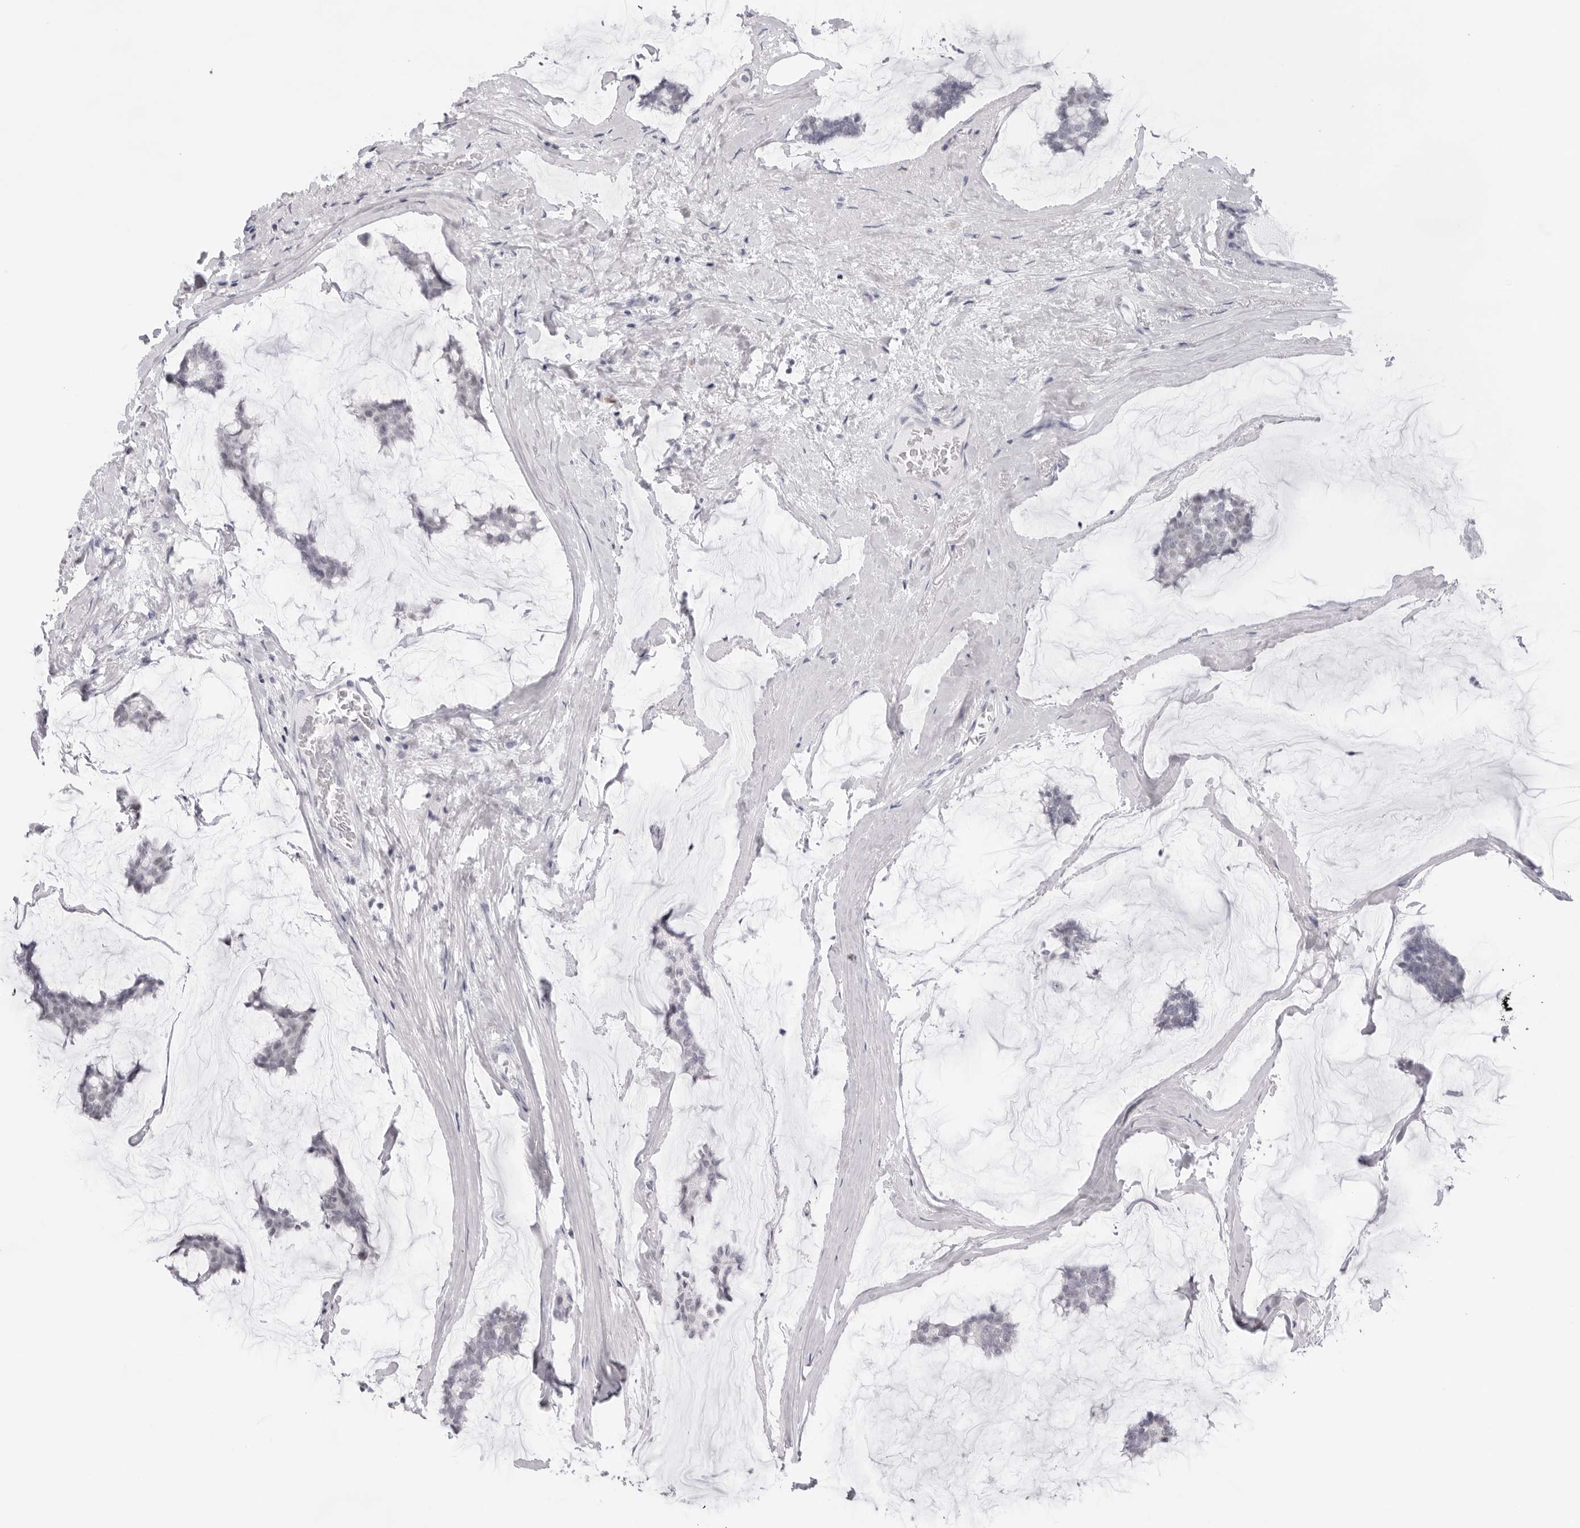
{"staining": {"intensity": "negative", "quantity": "none", "location": "none"}, "tissue": "breast cancer", "cell_type": "Tumor cells", "image_type": "cancer", "snomed": [{"axis": "morphology", "description": "Duct carcinoma"}, {"axis": "topography", "description": "Breast"}], "caption": "Immunohistochemical staining of human intraductal carcinoma (breast) exhibits no significant staining in tumor cells. (DAB immunohistochemistry (IHC) with hematoxylin counter stain).", "gene": "KLK12", "patient": {"sex": "female", "age": 93}}